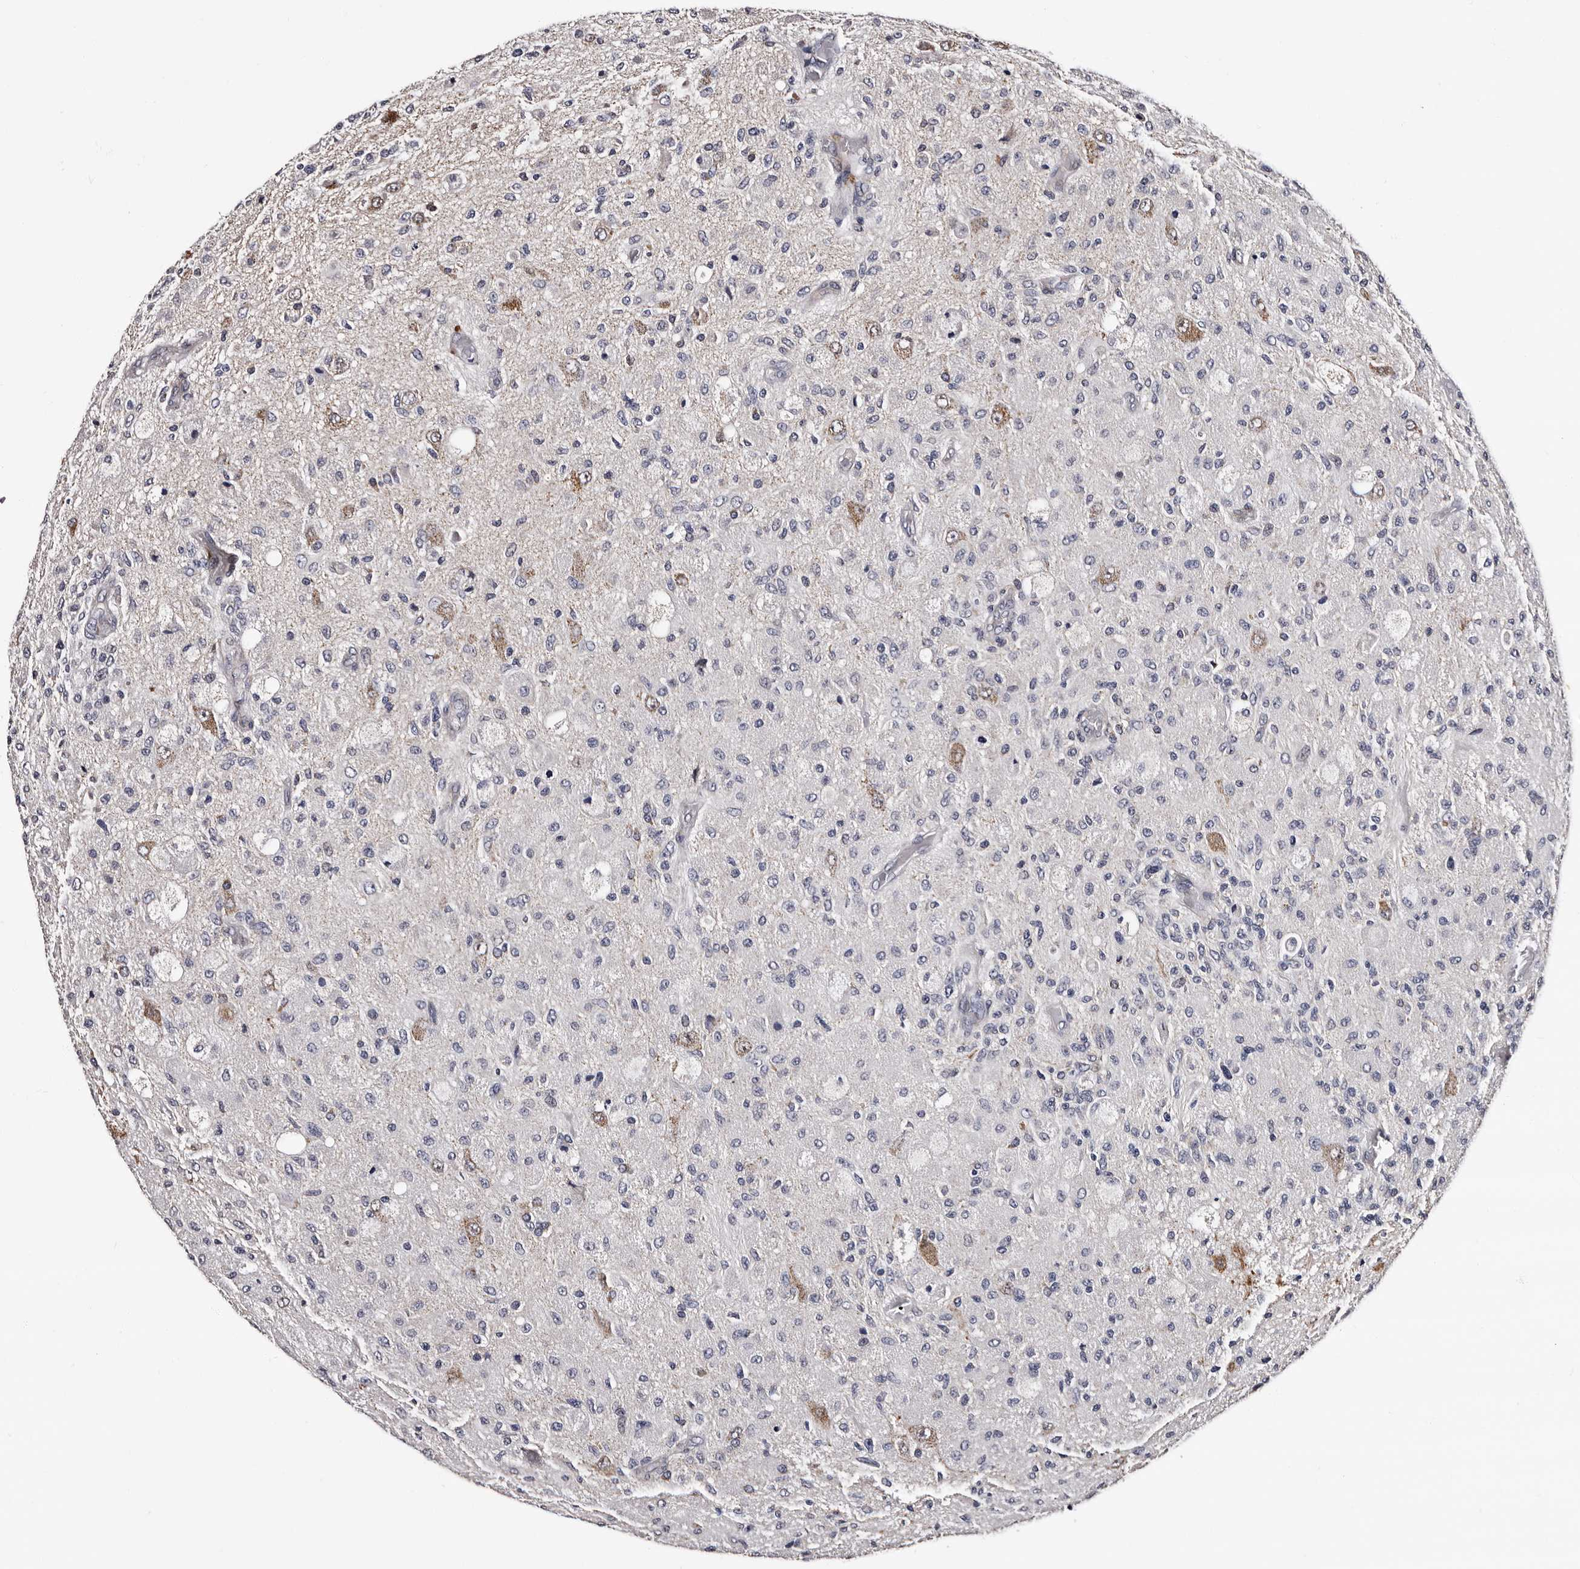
{"staining": {"intensity": "negative", "quantity": "none", "location": "none"}, "tissue": "glioma", "cell_type": "Tumor cells", "image_type": "cancer", "snomed": [{"axis": "morphology", "description": "Normal tissue, NOS"}, {"axis": "morphology", "description": "Glioma, malignant, High grade"}, {"axis": "topography", "description": "Cerebral cortex"}], "caption": "The image displays no staining of tumor cells in glioma.", "gene": "TAF4B", "patient": {"sex": "male", "age": 77}}